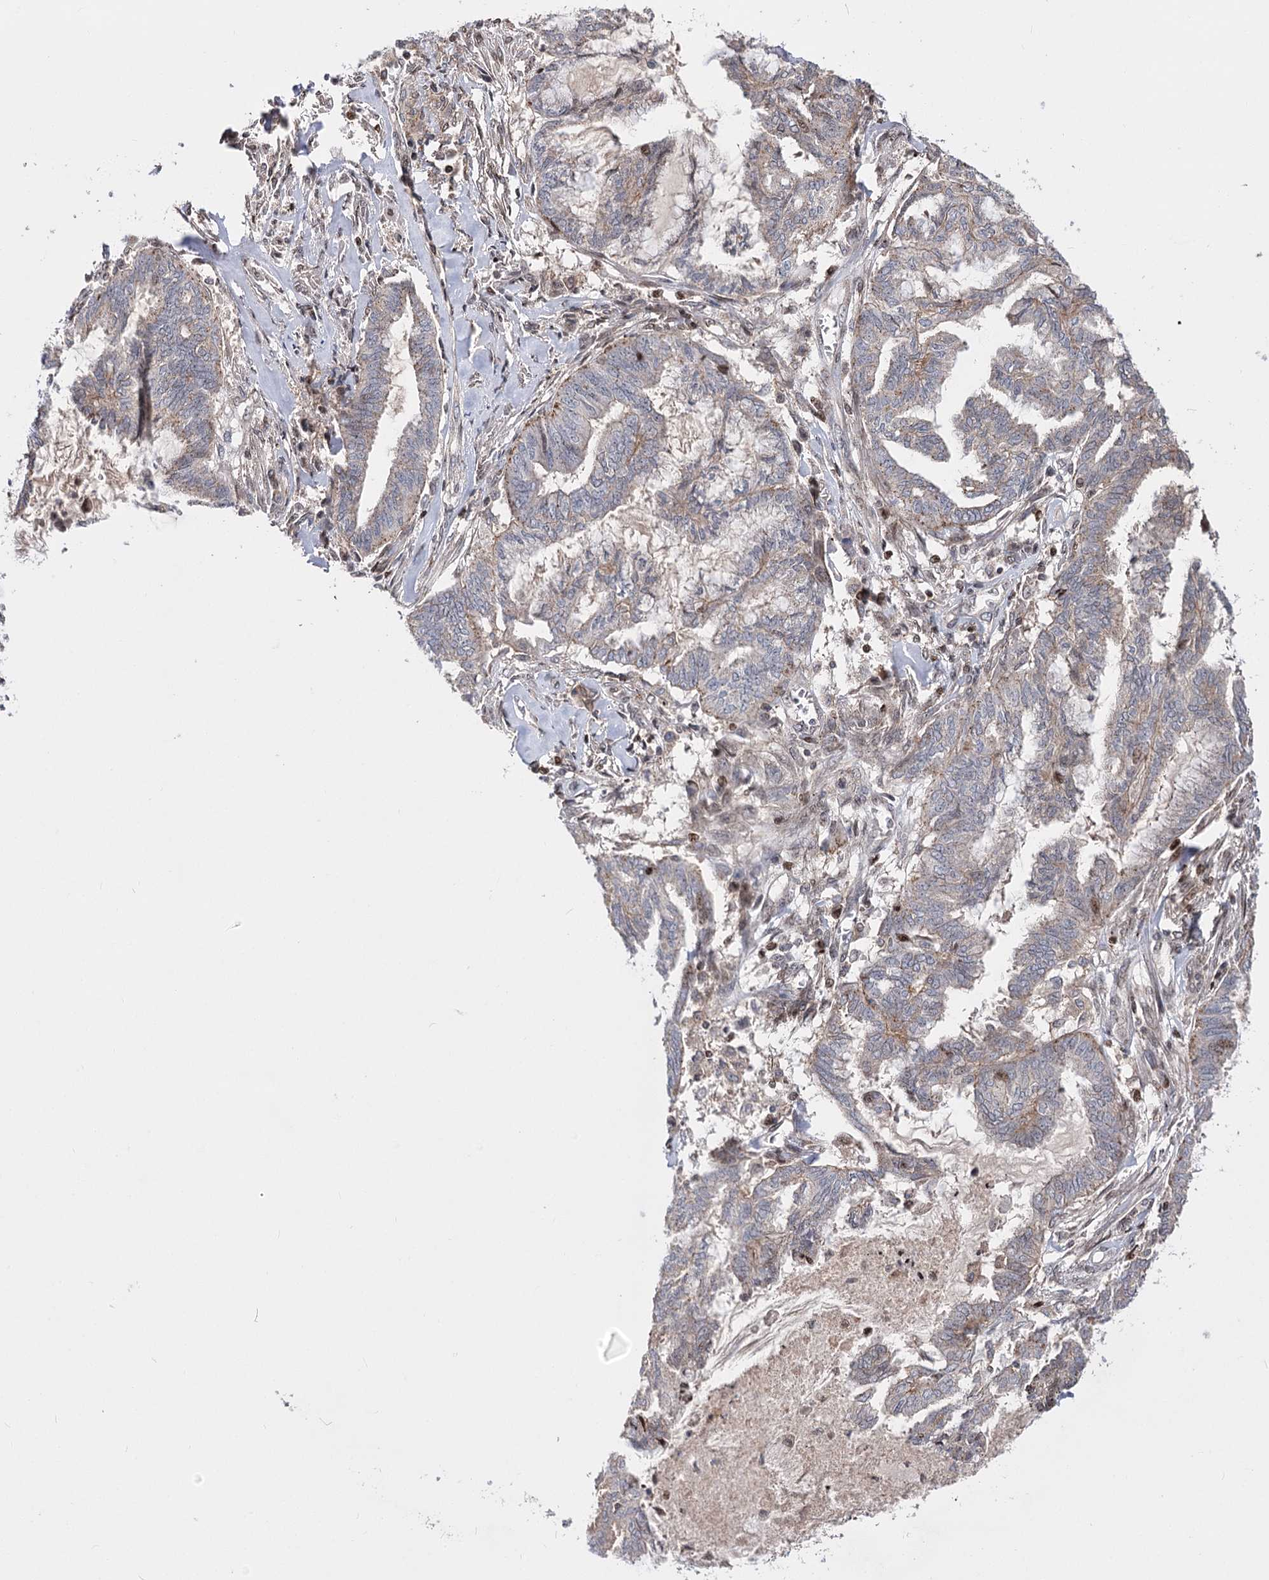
{"staining": {"intensity": "weak", "quantity": "25%-75%", "location": "cytoplasmic/membranous"}, "tissue": "endometrial cancer", "cell_type": "Tumor cells", "image_type": "cancer", "snomed": [{"axis": "morphology", "description": "Adenocarcinoma, NOS"}, {"axis": "topography", "description": "Endometrium"}], "caption": "Adenocarcinoma (endometrial) was stained to show a protein in brown. There is low levels of weak cytoplasmic/membranous staining in approximately 25%-75% of tumor cells. Using DAB (3,3'-diaminobenzidine) (brown) and hematoxylin (blue) stains, captured at high magnification using brightfield microscopy.", "gene": "ZFYVE27", "patient": {"sex": "female", "age": 86}}